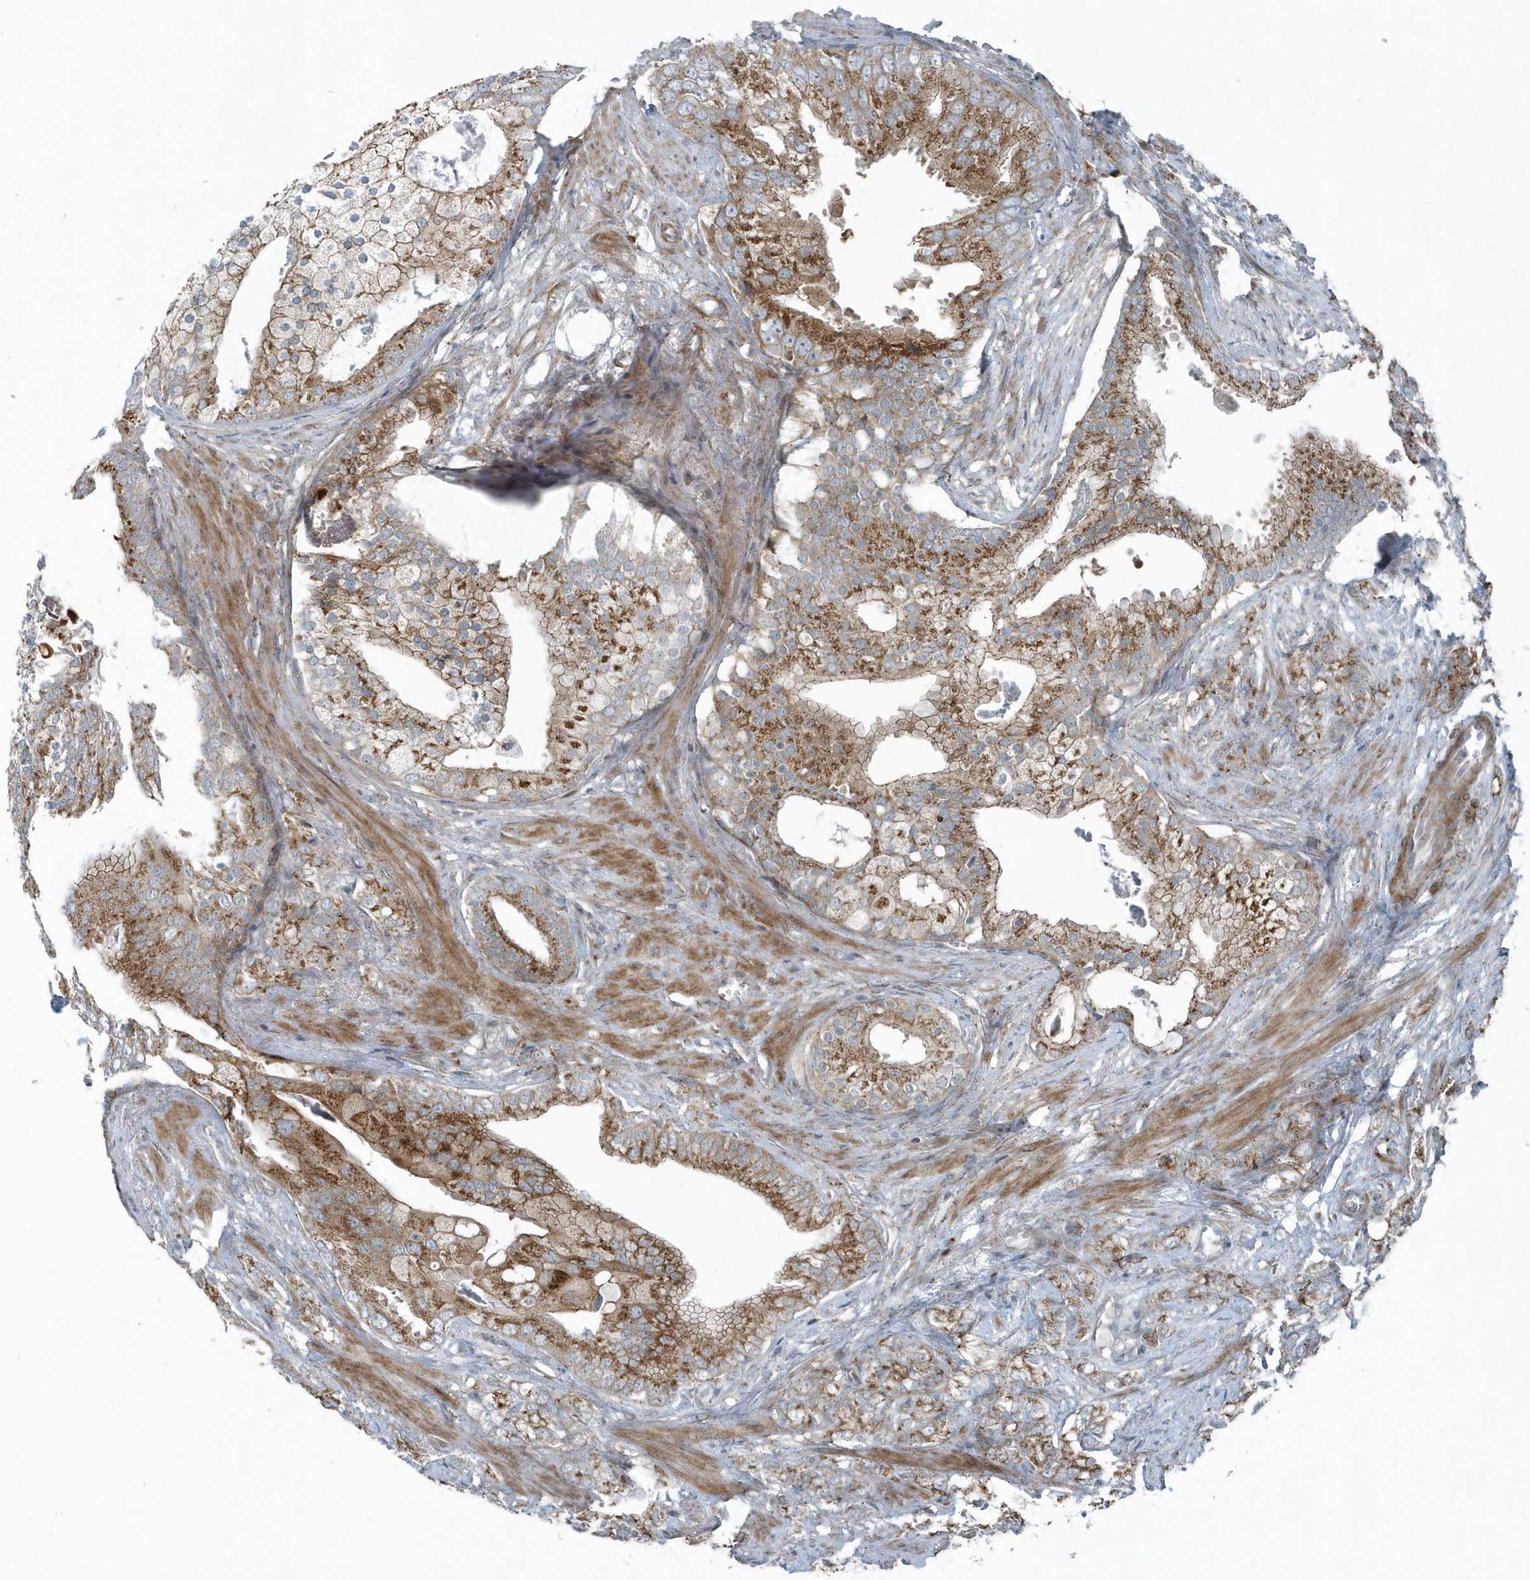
{"staining": {"intensity": "moderate", "quantity": ">75%", "location": "cytoplasmic/membranous"}, "tissue": "prostate cancer", "cell_type": "Tumor cells", "image_type": "cancer", "snomed": [{"axis": "morphology", "description": "Adenocarcinoma, Low grade"}, {"axis": "topography", "description": "Prostate"}], "caption": "Immunohistochemistry image of prostate cancer stained for a protein (brown), which shows medium levels of moderate cytoplasmic/membranous expression in about >75% of tumor cells.", "gene": "GCC2", "patient": {"sex": "male", "age": 58}}